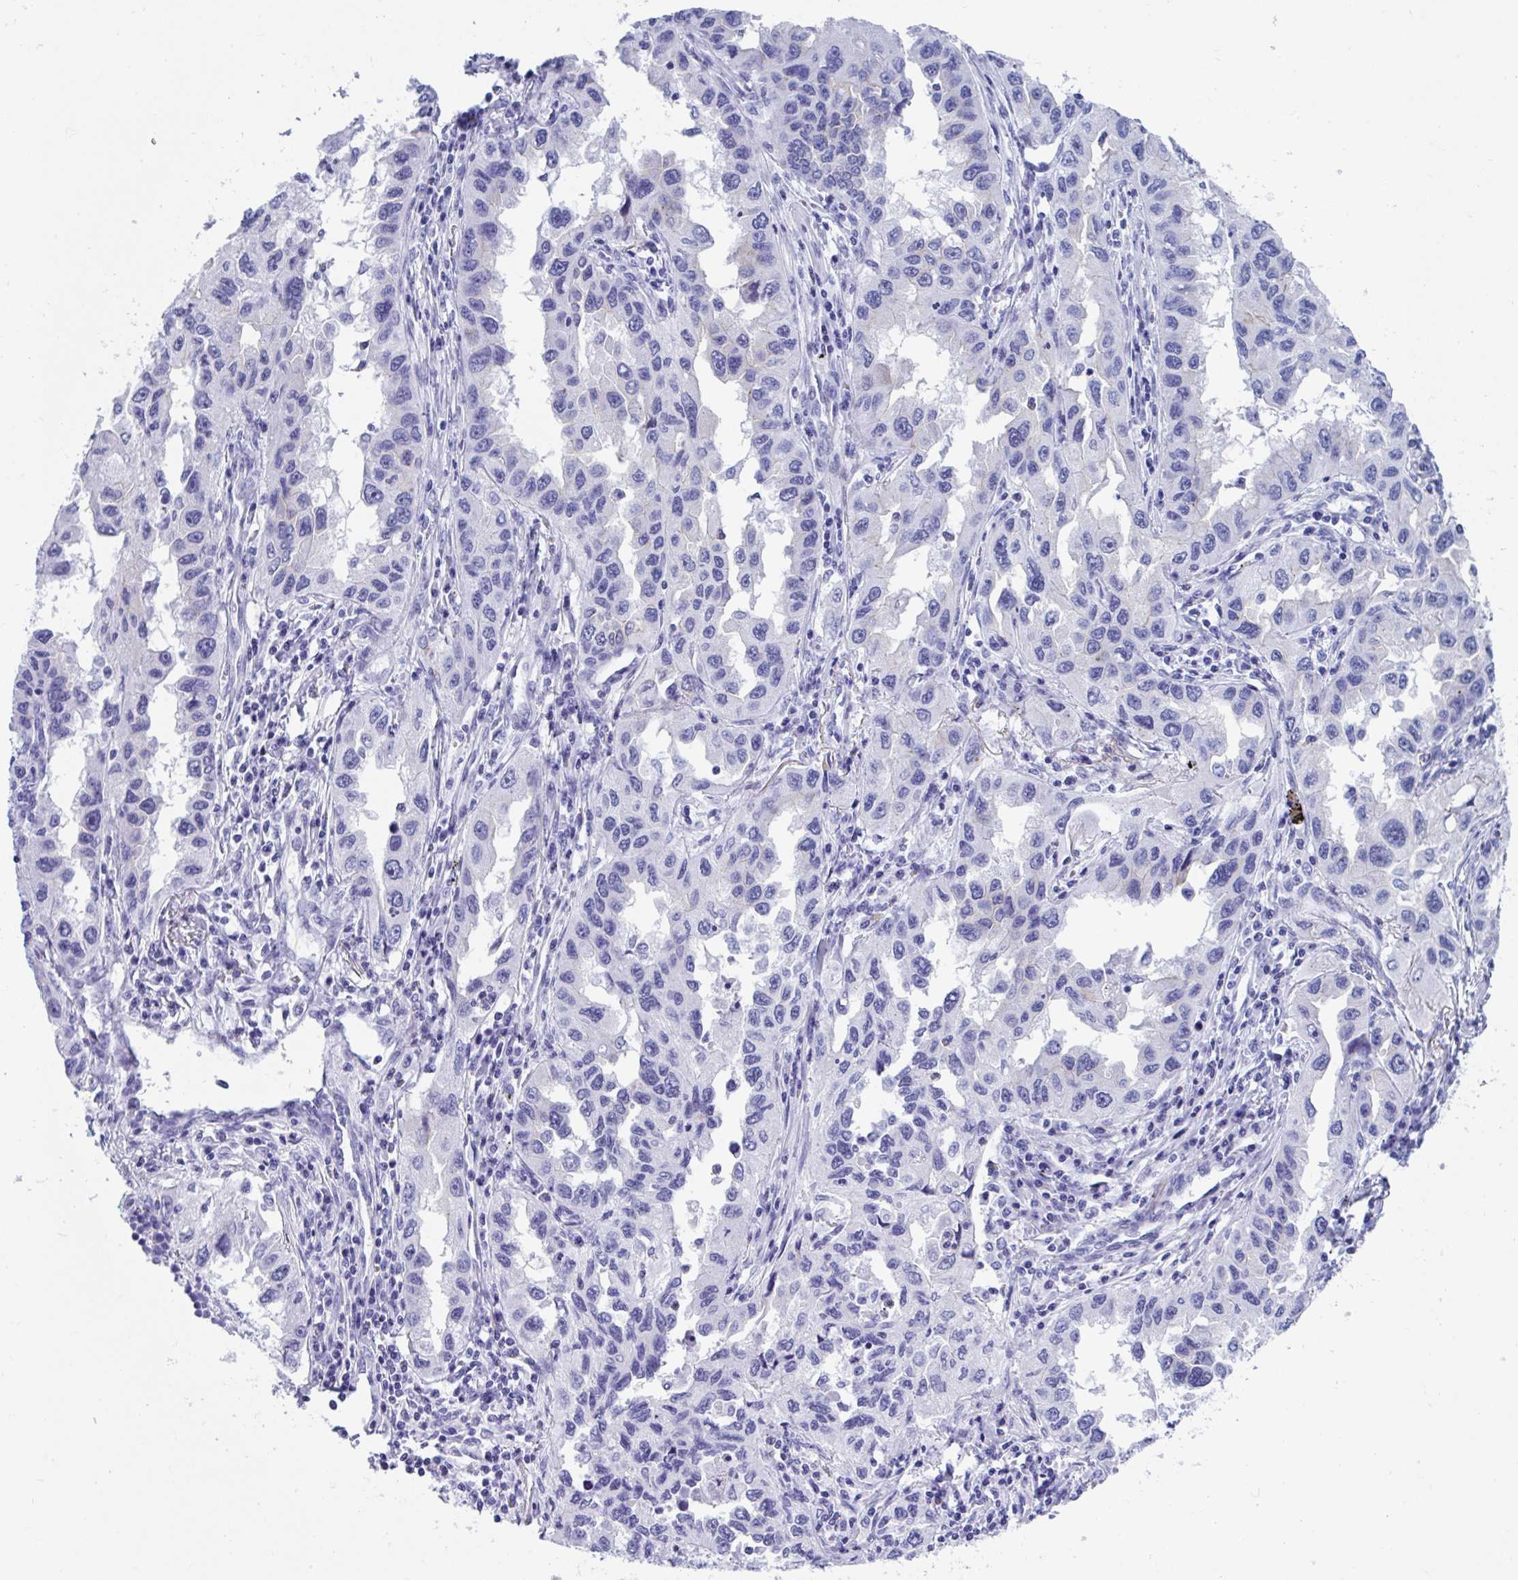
{"staining": {"intensity": "negative", "quantity": "none", "location": "none"}, "tissue": "lung cancer", "cell_type": "Tumor cells", "image_type": "cancer", "snomed": [{"axis": "morphology", "description": "Adenocarcinoma, NOS"}, {"axis": "topography", "description": "Lung"}], "caption": "The micrograph reveals no significant expression in tumor cells of adenocarcinoma (lung). Nuclei are stained in blue.", "gene": "TTC30B", "patient": {"sex": "female", "age": 73}}